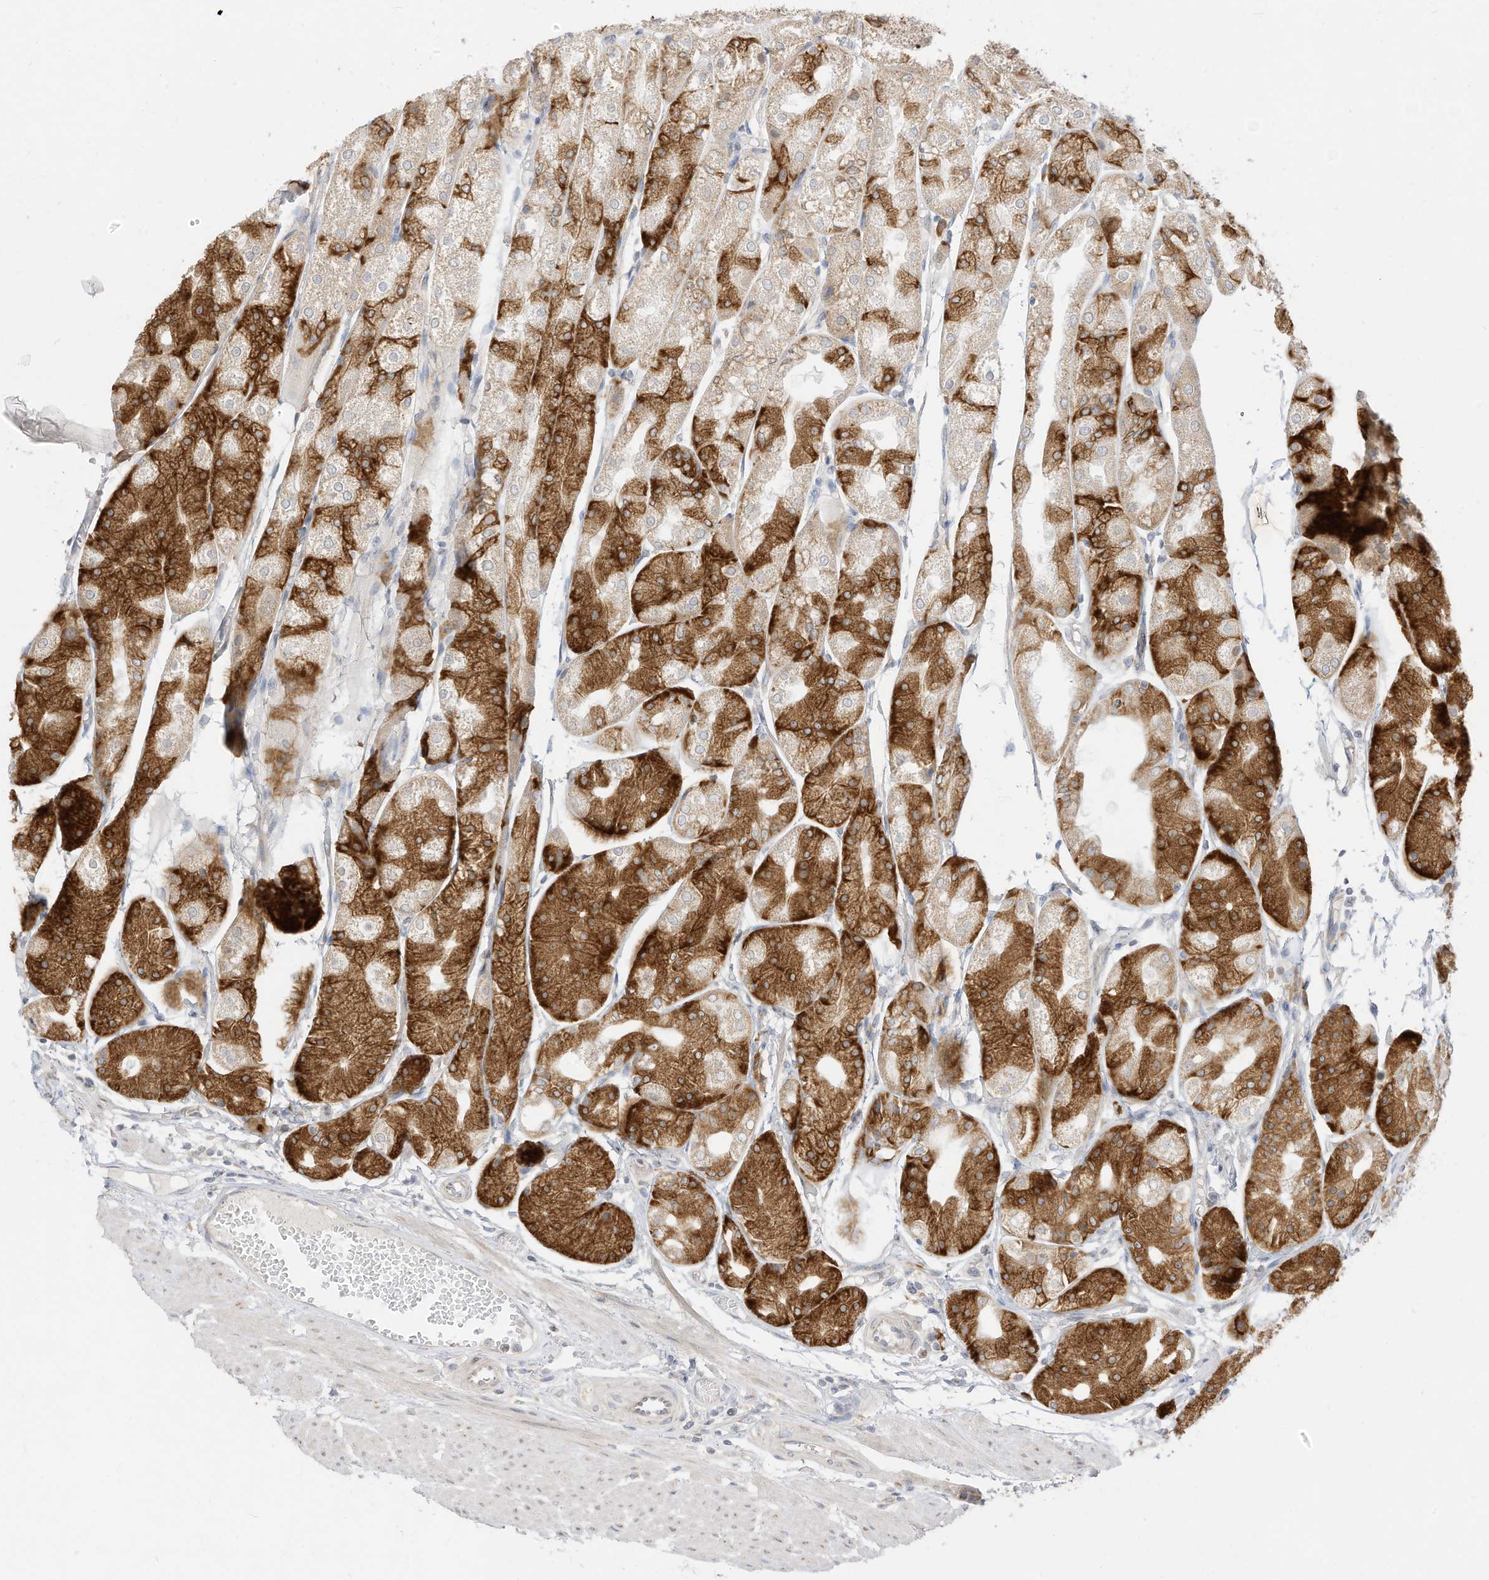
{"staining": {"intensity": "strong", "quantity": "25%-75%", "location": "cytoplasmic/membranous"}, "tissue": "stomach", "cell_type": "Glandular cells", "image_type": "normal", "snomed": [{"axis": "morphology", "description": "Normal tissue, NOS"}, {"axis": "topography", "description": "Stomach, upper"}], "caption": "The micrograph exhibits a brown stain indicating the presence of a protein in the cytoplasmic/membranous of glandular cells in stomach. (Stains: DAB (3,3'-diaminobenzidine) in brown, nuclei in blue, Microscopy: brightfield microscopy at high magnification).", "gene": "STT3A", "patient": {"sex": "male", "age": 72}}